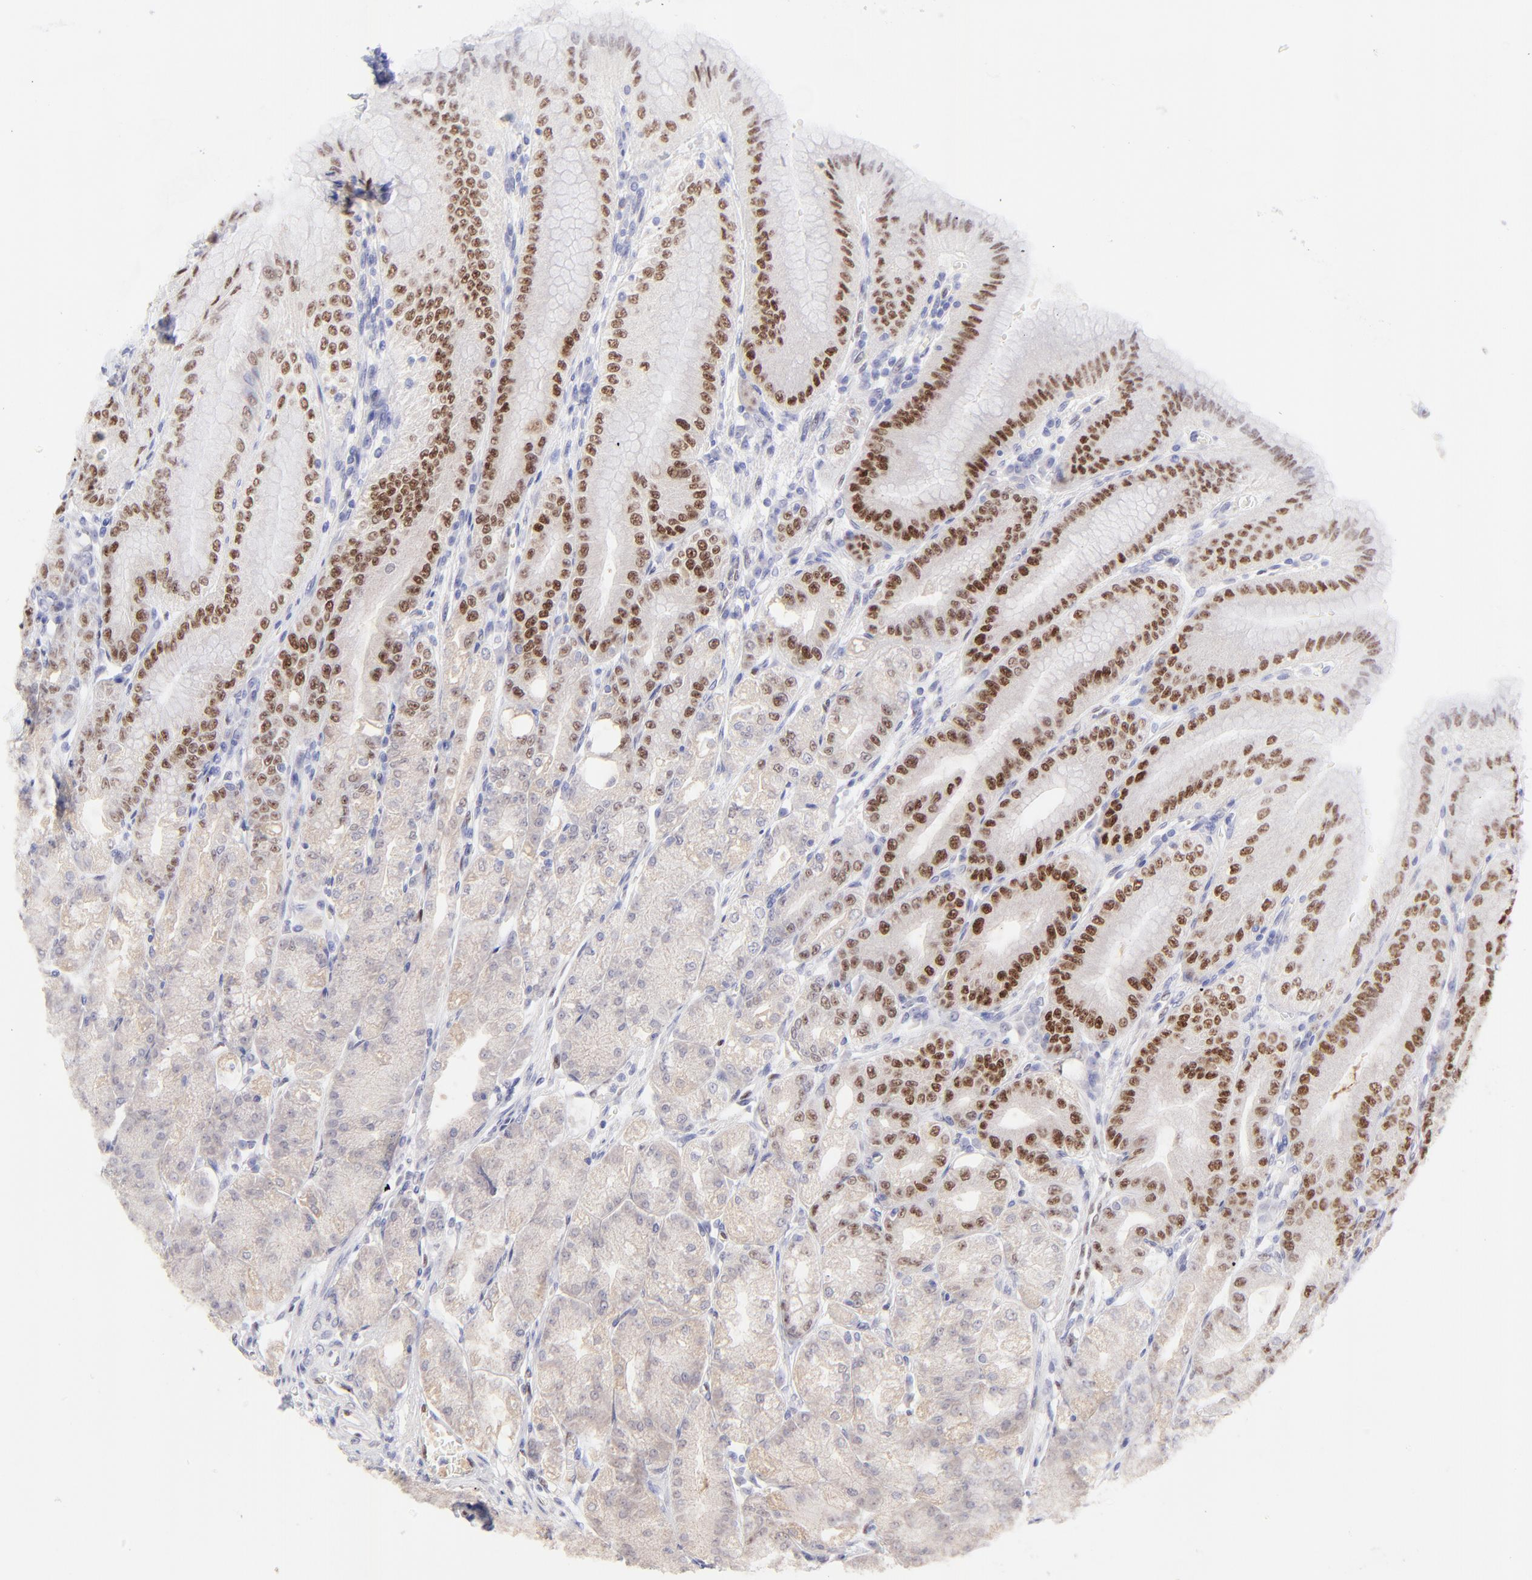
{"staining": {"intensity": "strong", "quantity": "25%-75%", "location": "nuclear"}, "tissue": "stomach", "cell_type": "Glandular cells", "image_type": "normal", "snomed": [{"axis": "morphology", "description": "Normal tissue, NOS"}, {"axis": "topography", "description": "Stomach, lower"}], "caption": "Protein analysis of normal stomach shows strong nuclear staining in about 25%-75% of glandular cells. (brown staining indicates protein expression, while blue staining denotes nuclei).", "gene": "KLF4", "patient": {"sex": "male", "age": 71}}